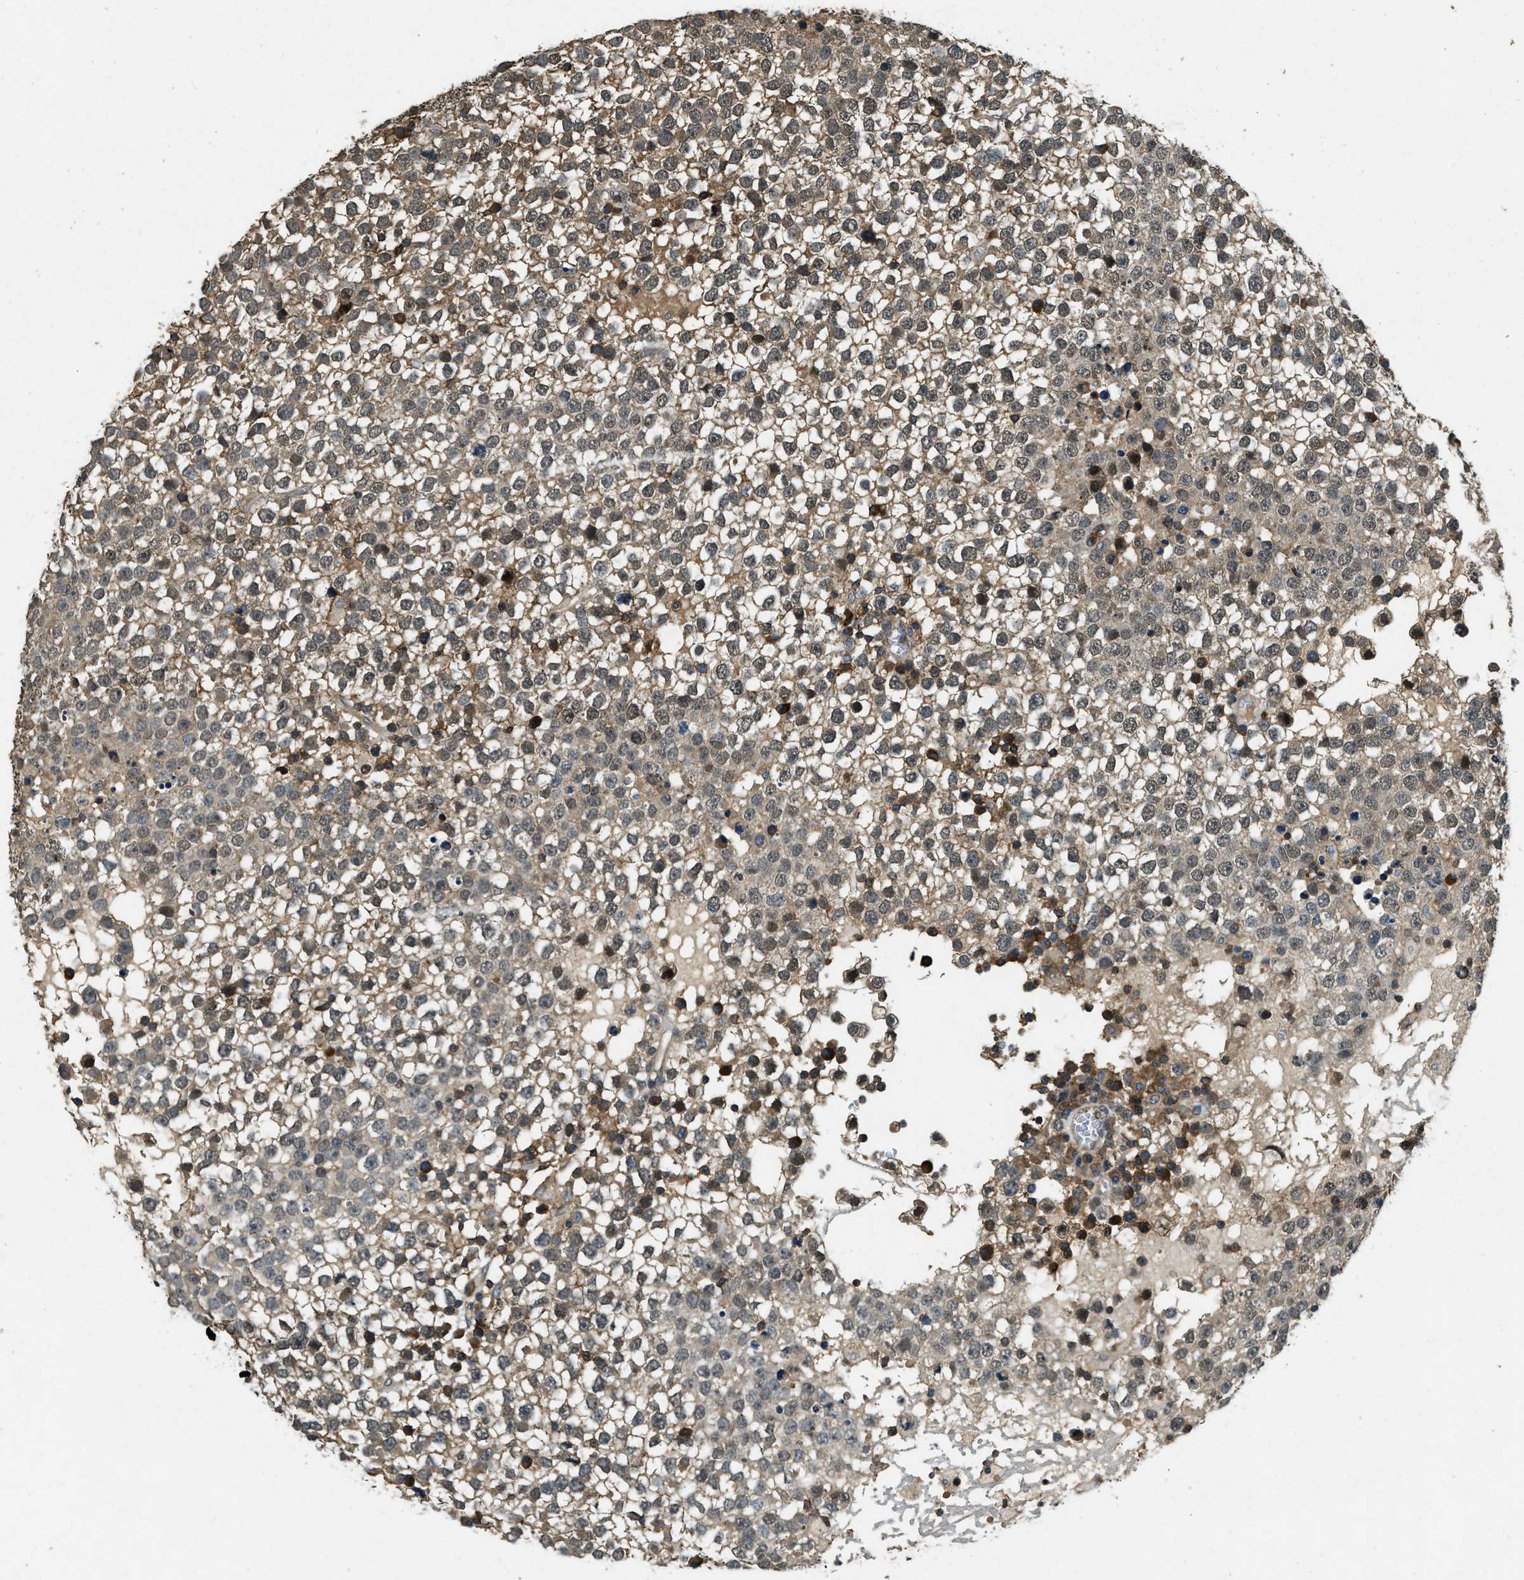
{"staining": {"intensity": "weak", "quantity": ">75%", "location": "cytoplasmic/membranous,nuclear"}, "tissue": "testis cancer", "cell_type": "Tumor cells", "image_type": "cancer", "snomed": [{"axis": "morphology", "description": "Seminoma, NOS"}, {"axis": "topography", "description": "Testis"}], "caption": "Seminoma (testis) tissue displays weak cytoplasmic/membranous and nuclear staining in approximately >75% of tumor cells (DAB (3,3'-diaminobenzidine) IHC with brightfield microscopy, high magnification).", "gene": "ATP8B1", "patient": {"sex": "male", "age": 65}}